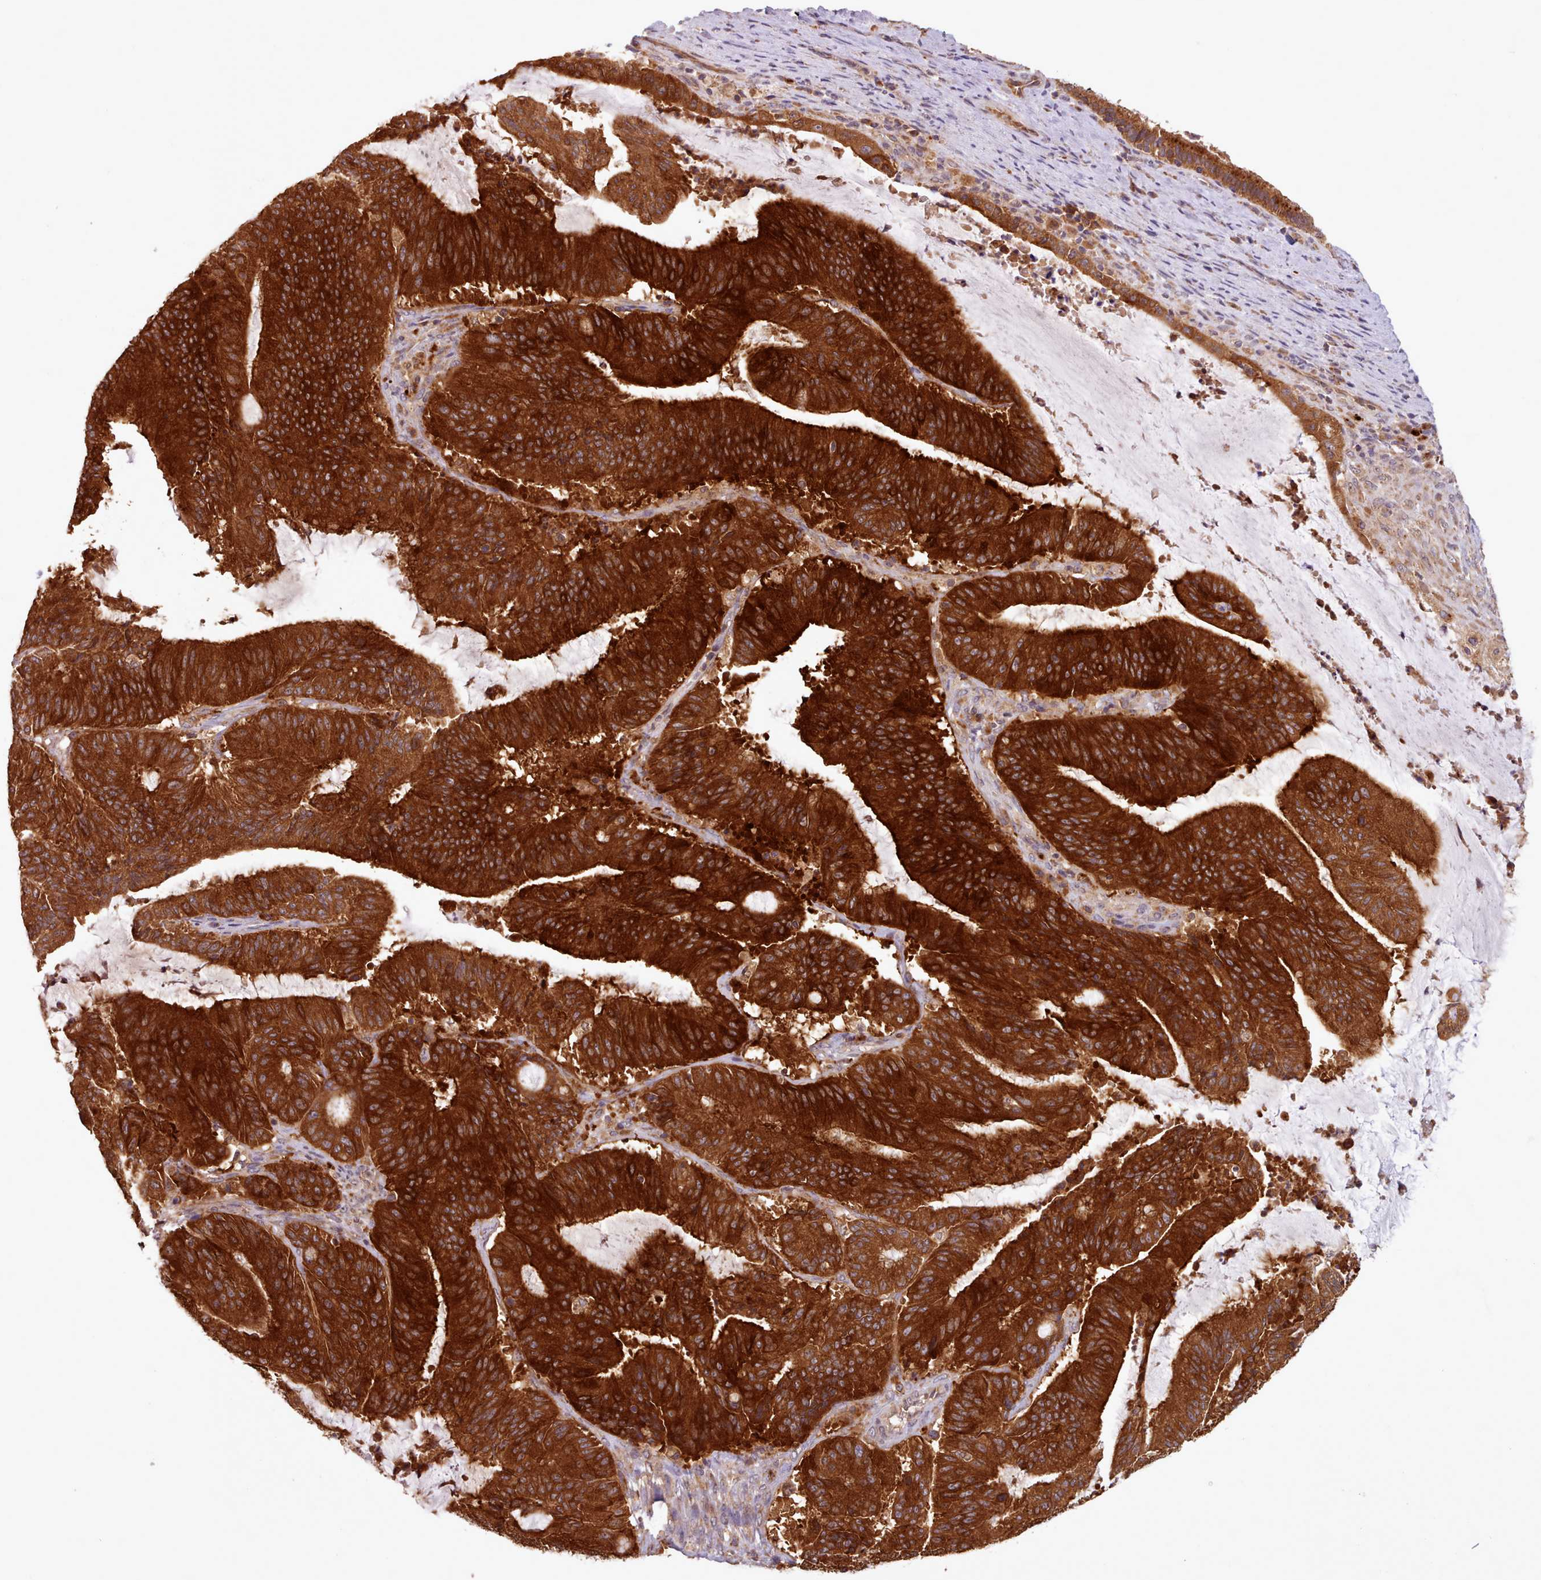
{"staining": {"intensity": "strong", "quantity": ">75%", "location": "cytoplasmic/membranous"}, "tissue": "liver cancer", "cell_type": "Tumor cells", "image_type": "cancer", "snomed": [{"axis": "morphology", "description": "Normal tissue, NOS"}, {"axis": "morphology", "description": "Cholangiocarcinoma"}, {"axis": "topography", "description": "Liver"}, {"axis": "topography", "description": "Peripheral nerve tissue"}], "caption": "Human cholangiocarcinoma (liver) stained with a brown dye shows strong cytoplasmic/membranous positive expression in about >75% of tumor cells.", "gene": "CRYBG1", "patient": {"sex": "female", "age": 73}}